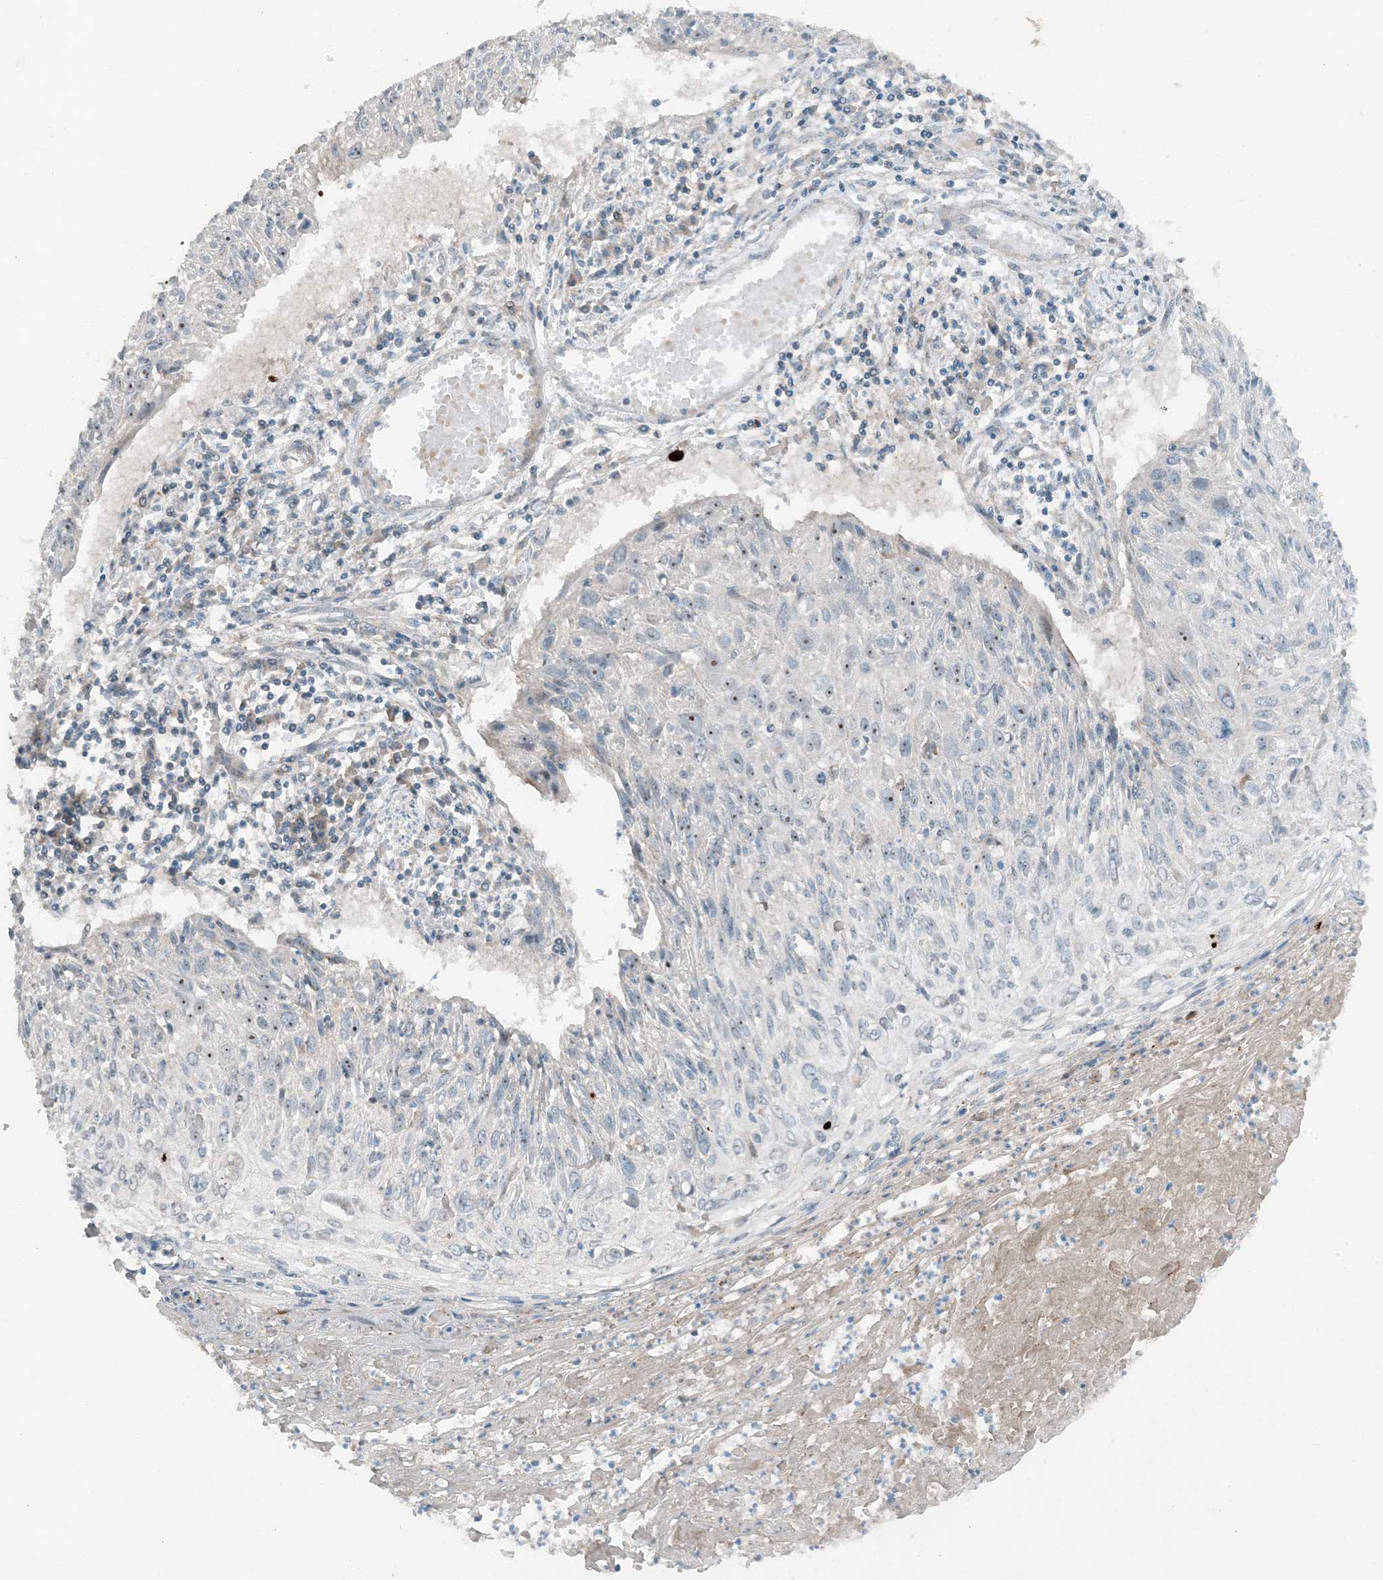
{"staining": {"intensity": "negative", "quantity": "none", "location": "none"}, "tissue": "cervical cancer", "cell_type": "Tumor cells", "image_type": "cancer", "snomed": [{"axis": "morphology", "description": "Squamous cell carcinoma, NOS"}, {"axis": "topography", "description": "Cervix"}], "caption": "Immunohistochemistry of human cervical squamous cell carcinoma exhibits no positivity in tumor cells.", "gene": "MITD1", "patient": {"sex": "female", "age": 51}}